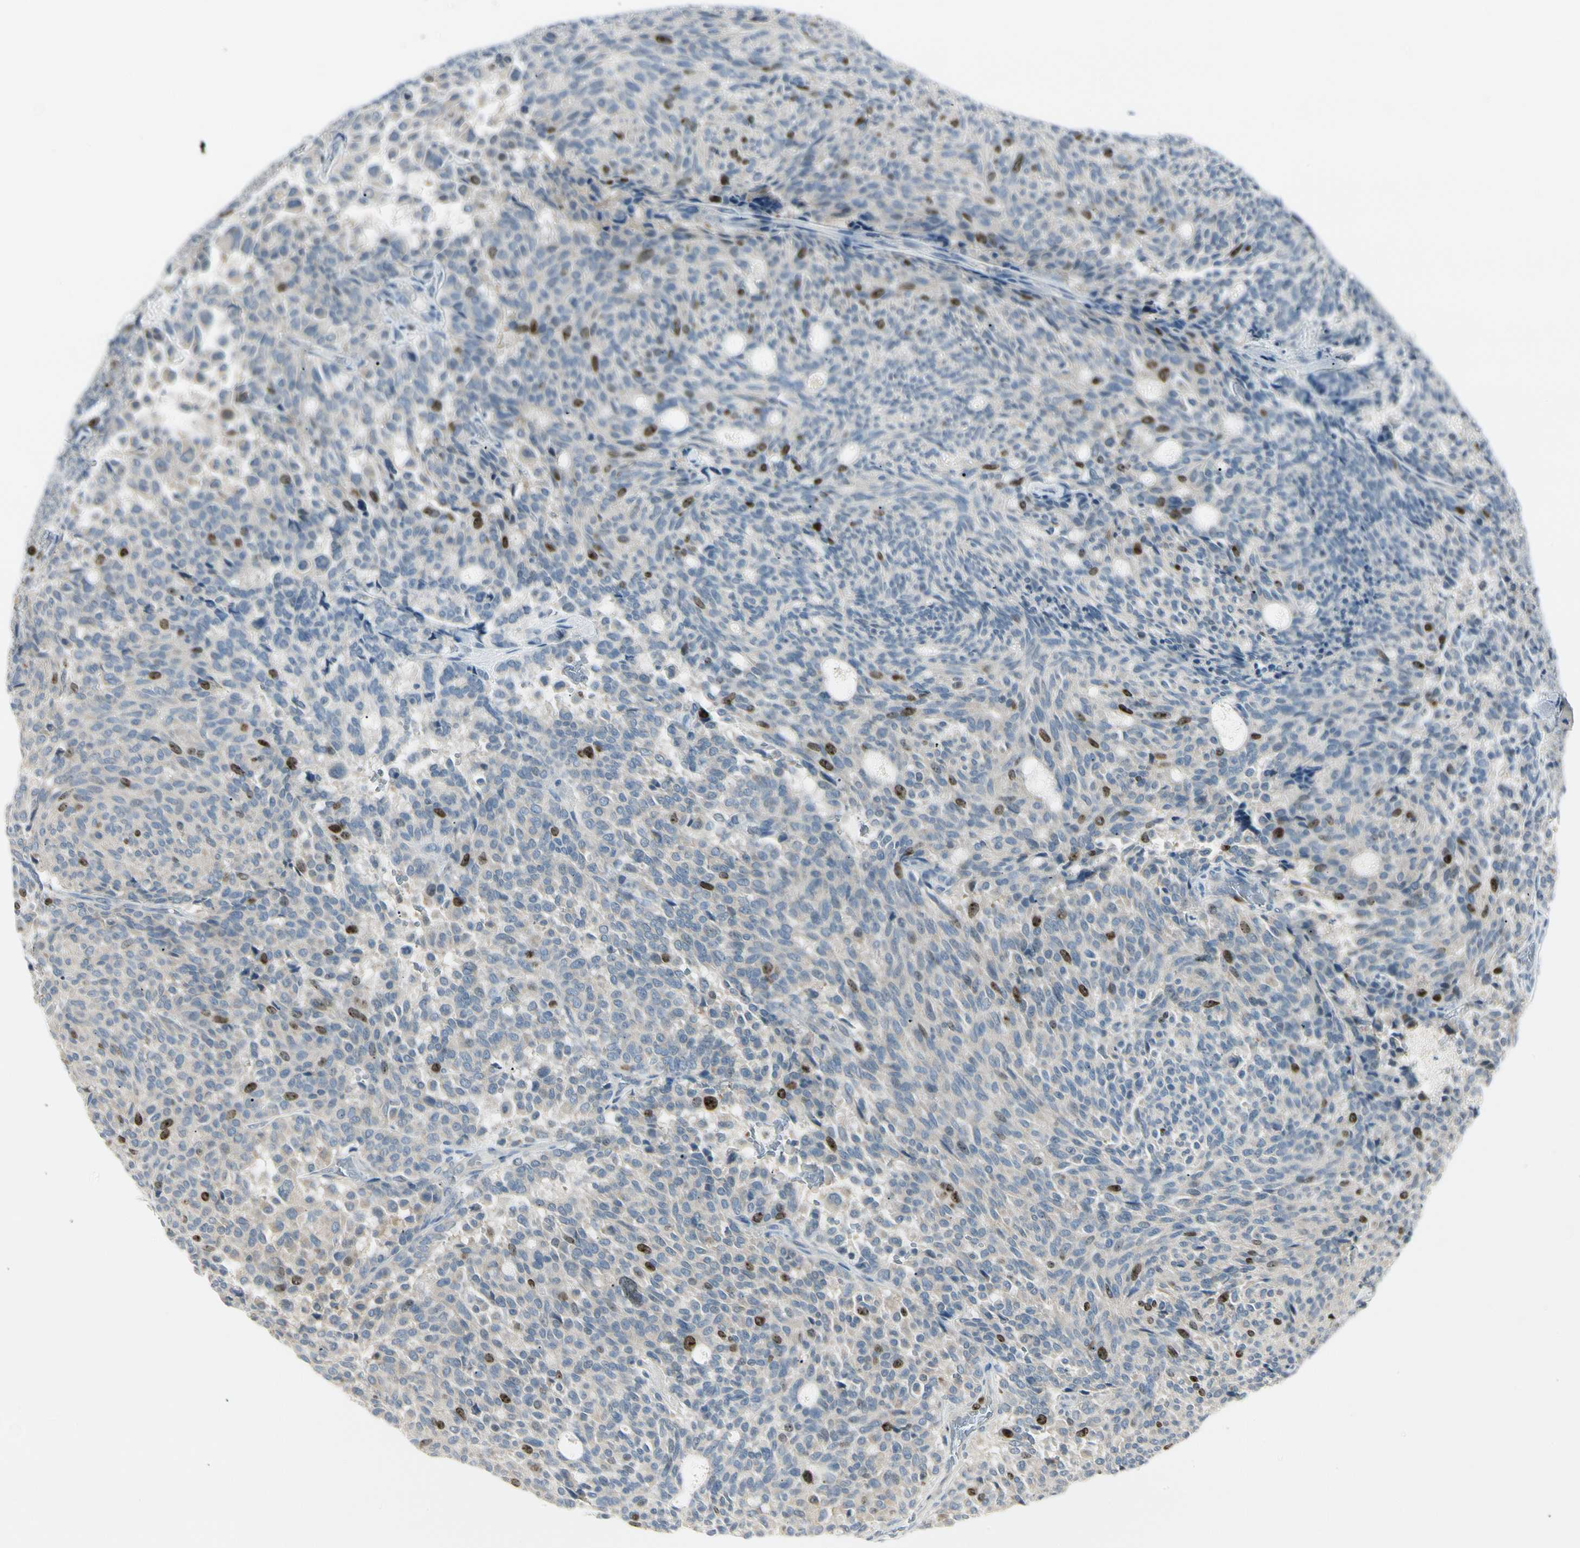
{"staining": {"intensity": "strong", "quantity": "<25%", "location": "nuclear"}, "tissue": "carcinoid", "cell_type": "Tumor cells", "image_type": "cancer", "snomed": [{"axis": "morphology", "description": "Carcinoid, malignant, NOS"}, {"axis": "topography", "description": "Pancreas"}], "caption": "Immunohistochemical staining of carcinoid exhibits strong nuclear protein staining in approximately <25% of tumor cells.", "gene": "PITX1", "patient": {"sex": "female", "age": 54}}